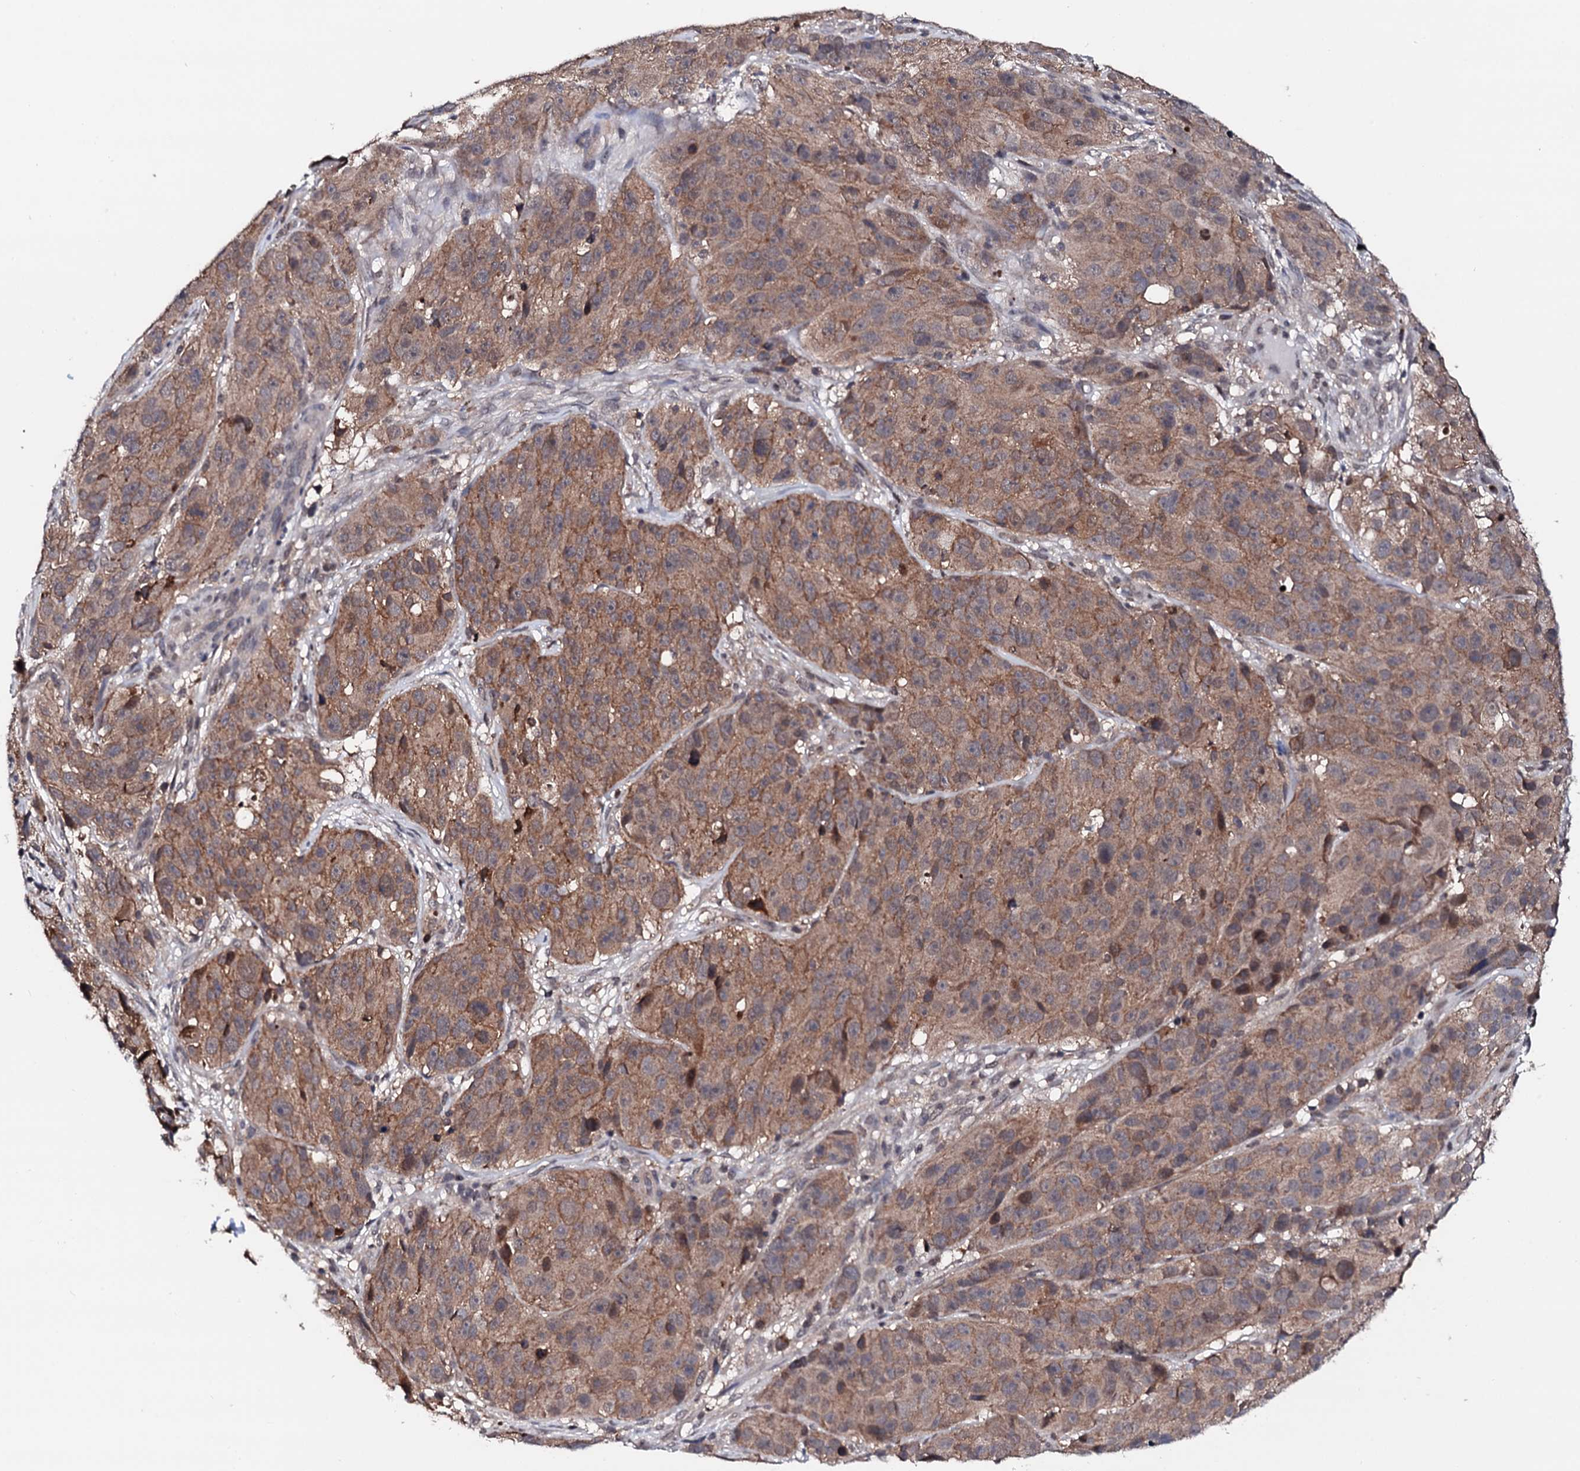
{"staining": {"intensity": "moderate", "quantity": "25%-75%", "location": "cytoplasmic/membranous"}, "tissue": "melanoma", "cell_type": "Tumor cells", "image_type": "cancer", "snomed": [{"axis": "morphology", "description": "Malignant melanoma, NOS"}, {"axis": "topography", "description": "Skin"}], "caption": "Malignant melanoma stained with a protein marker exhibits moderate staining in tumor cells.", "gene": "EDC3", "patient": {"sex": "male", "age": 84}}